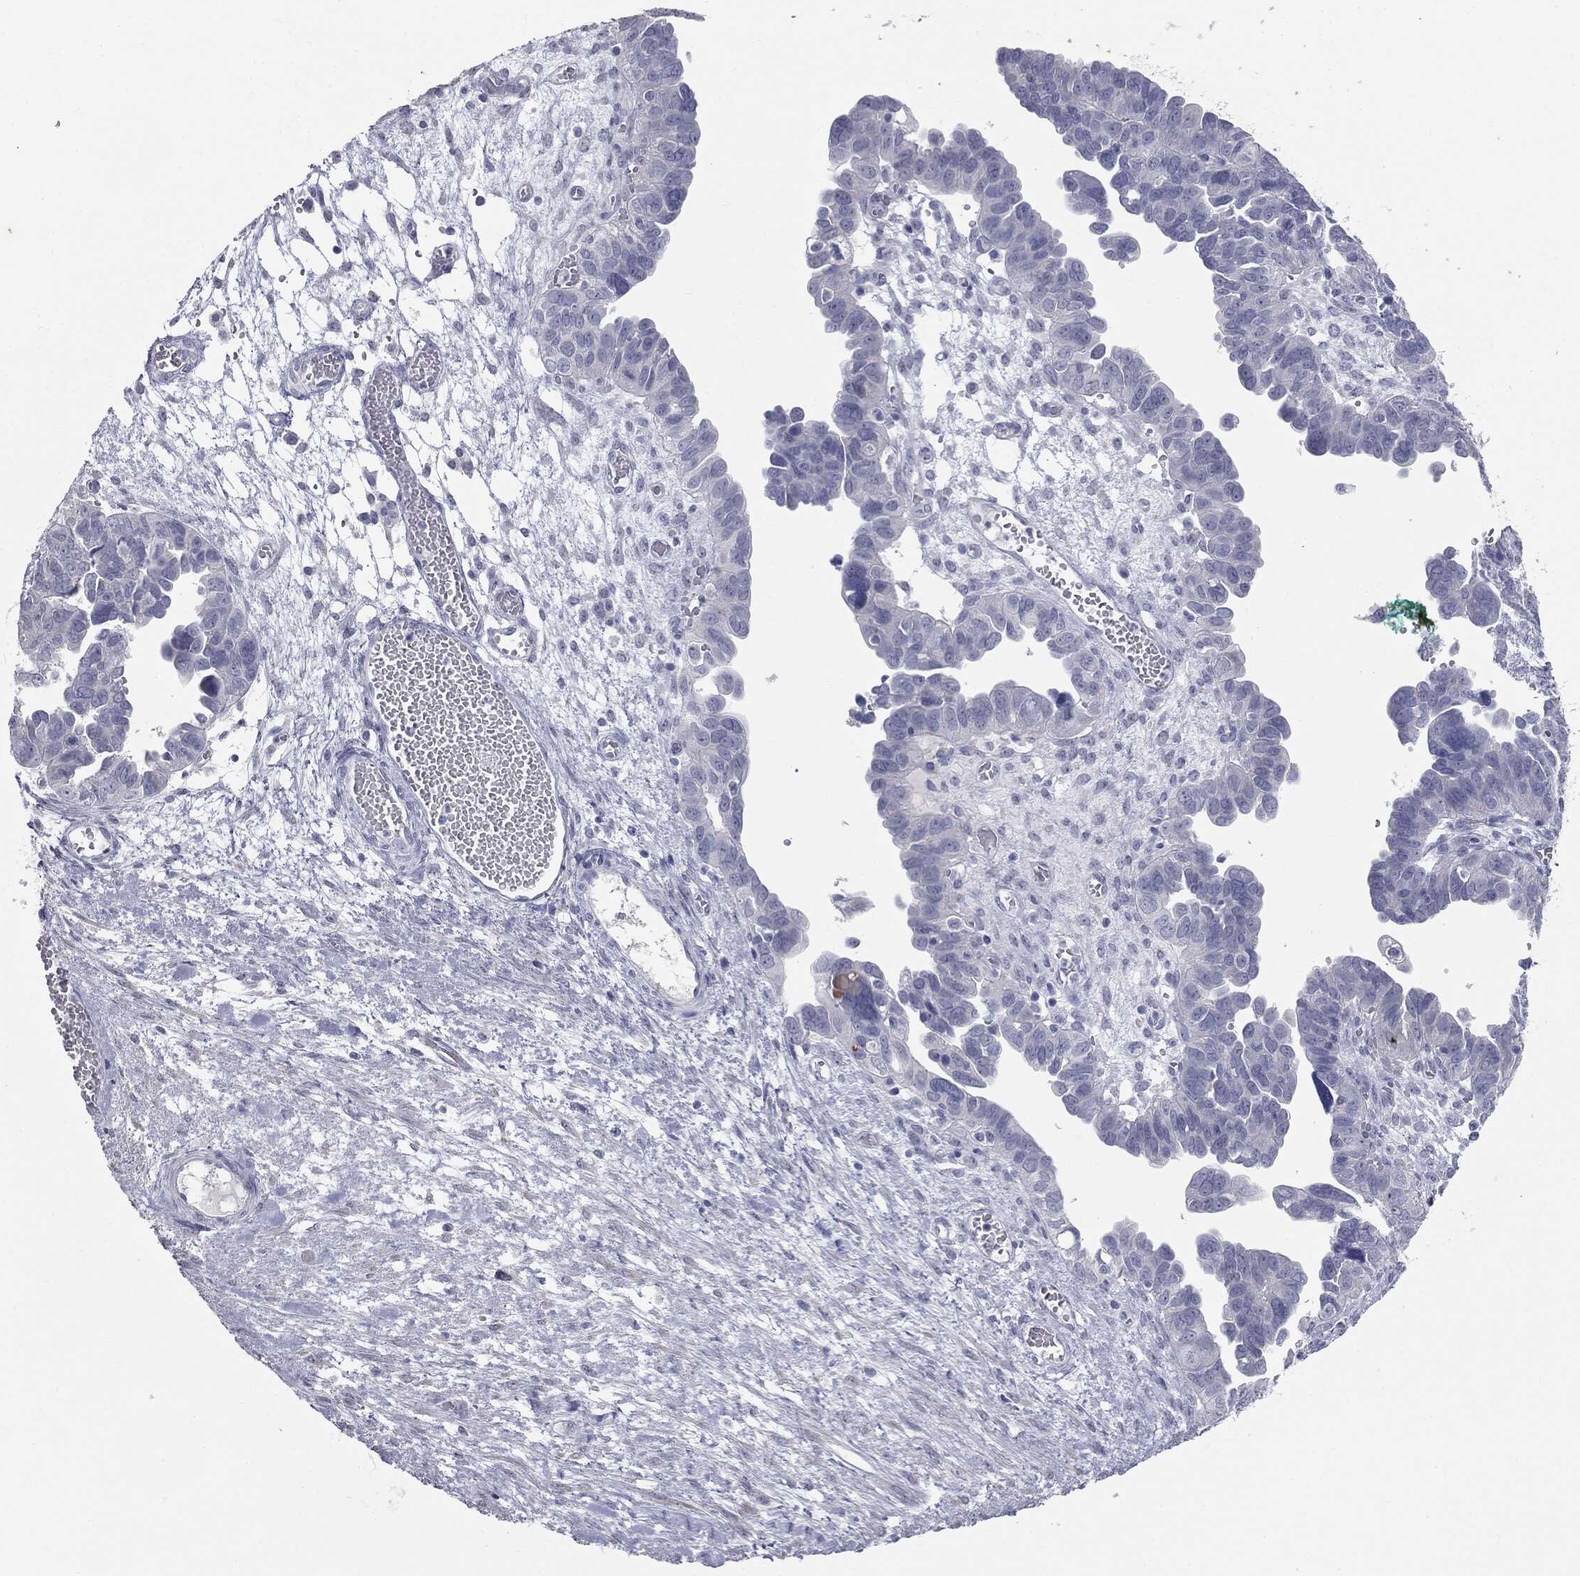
{"staining": {"intensity": "negative", "quantity": "none", "location": "none"}, "tissue": "ovarian cancer", "cell_type": "Tumor cells", "image_type": "cancer", "snomed": [{"axis": "morphology", "description": "Cystadenocarcinoma, serous, NOS"}, {"axis": "topography", "description": "Ovary"}], "caption": "Ovarian cancer (serous cystadenocarcinoma) stained for a protein using IHC demonstrates no positivity tumor cells.", "gene": "MUC5AC", "patient": {"sex": "female", "age": 64}}